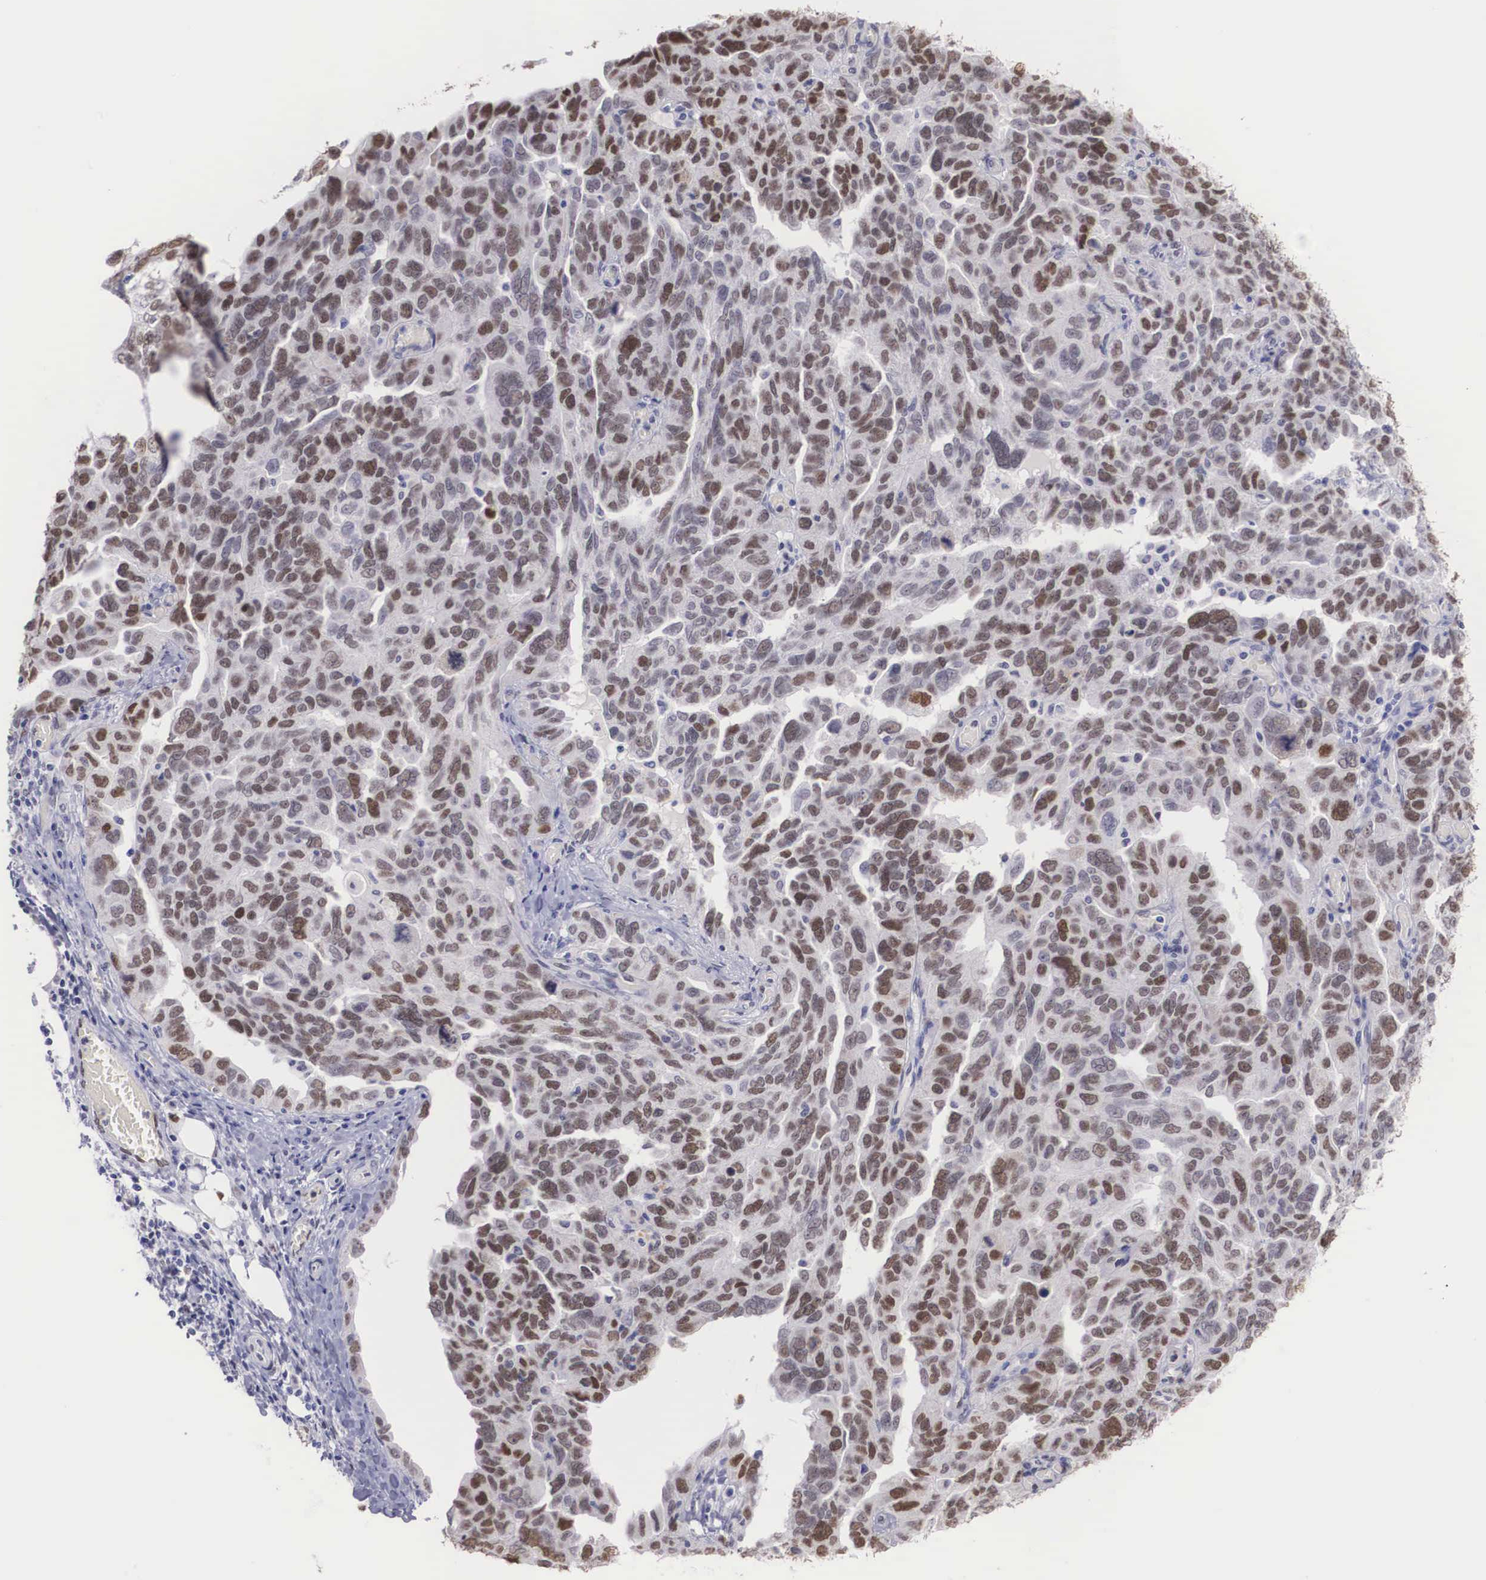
{"staining": {"intensity": "moderate", "quantity": "25%-75%", "location": "nuclear"}, "tissue": "ovarian cancer", "cell_type": "Tumor cells", "image_type": "cancer", "snomed": [{"axis": "morphology", "description": "Cystadenocarcinoma, serous, NOS"}, {"axis": "topography", "description": "Ovary"}], "caption": "A photomicrograph of serous cystadenocarcinoma (ovarian) stained for a protein demonstrates moderate nuclear brown staining in tumor cells.", "gene": "HMGN5", "patient": {"sex": "female", "age": 64}}